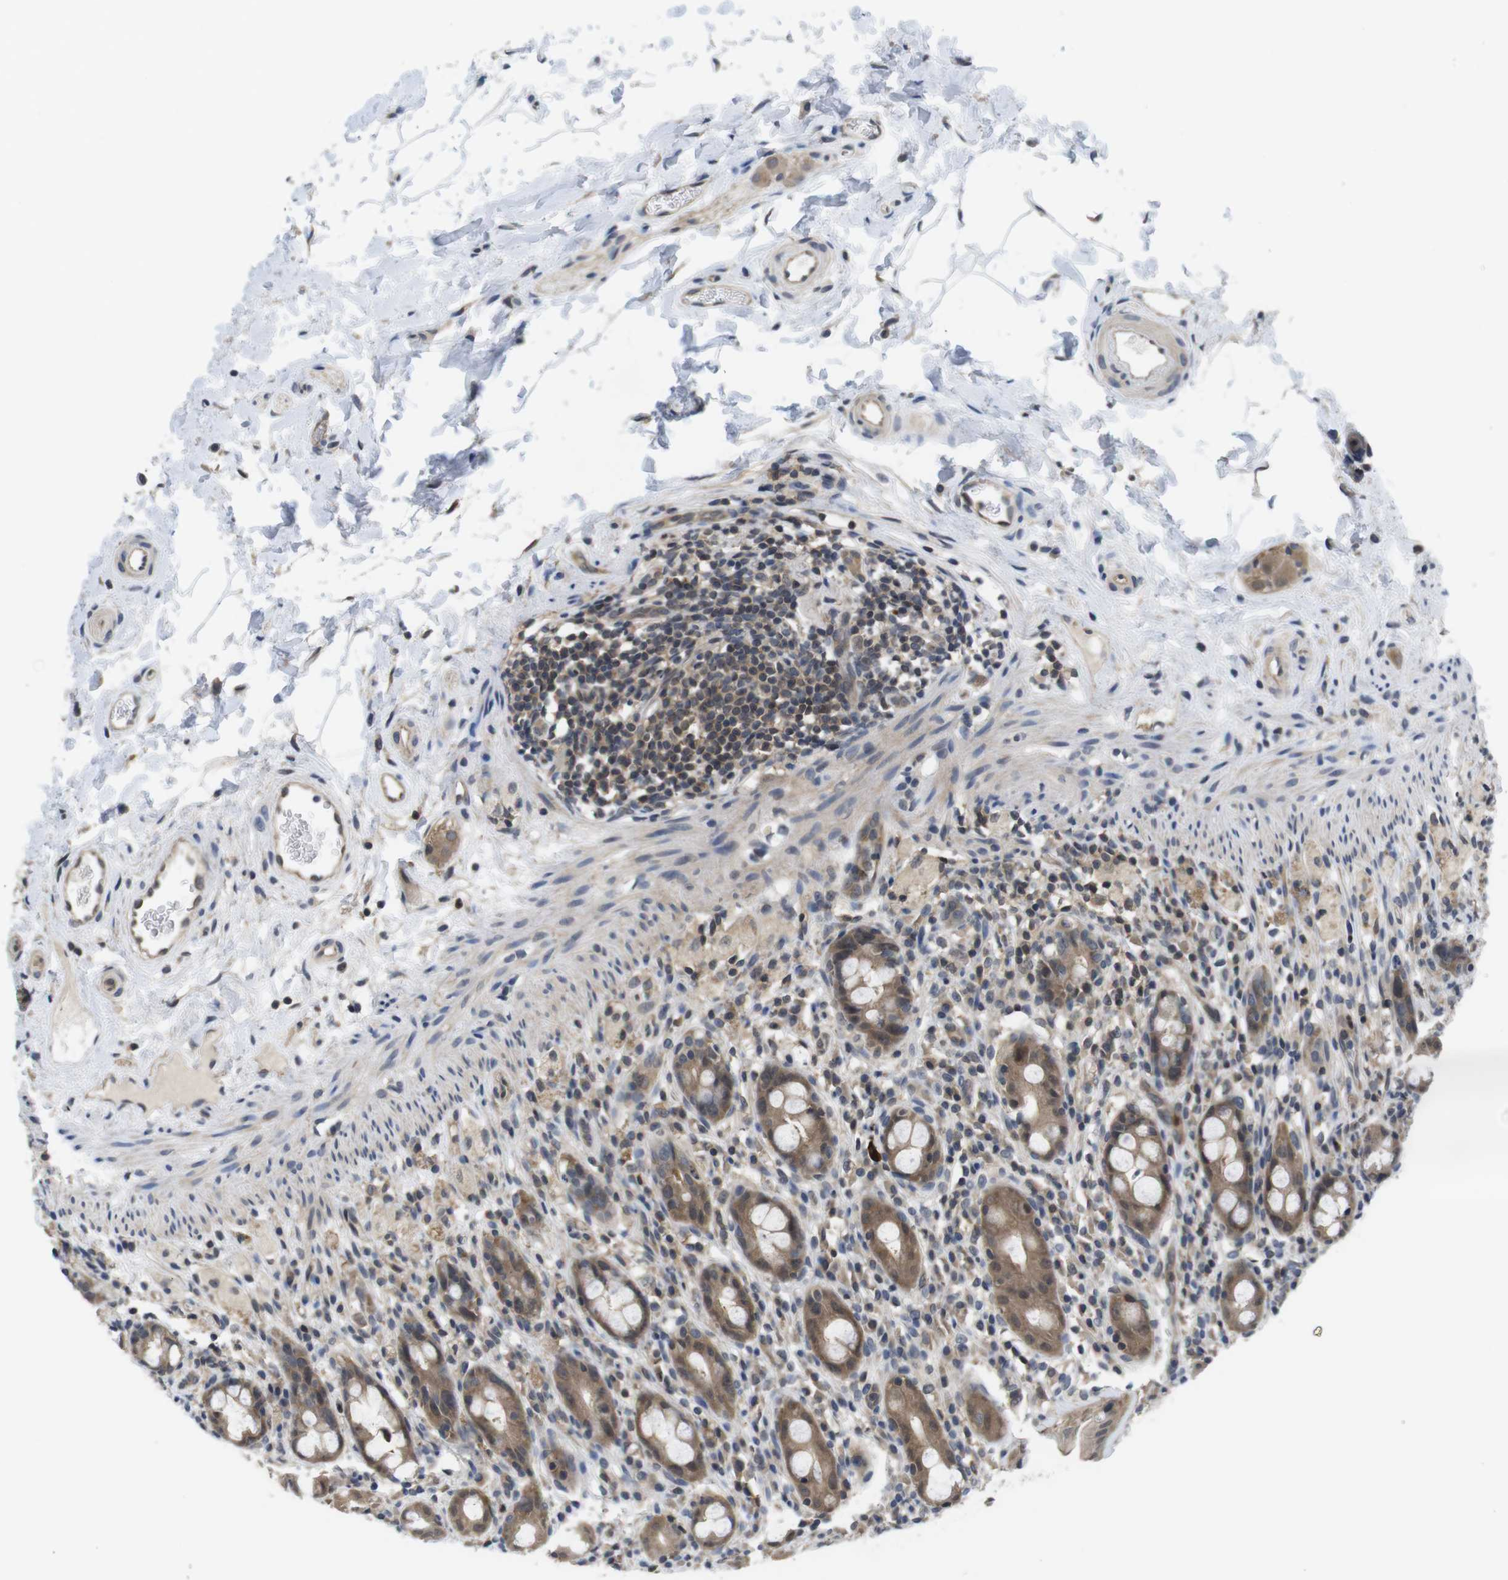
{"staining": {"intensity": "moderate", "quantity": ">75%", "location": "cytoplasmic/membranous"}, "tissue": "rectum", "cell_type": "Glandular cells", "image_type": "normal", "snomed": [{"axis": "morphology", "description": "Normal tissue, NOS"}, {"axis": "topography", "description": "Rectum"}], "caption": "Glandular cells show moderate cytoplasmic/membranous positivity in about >75% of cells in unremarkable rectum. The protein of interest is shown in brown color, while the nuclei are stained blue.", "gene": "FADD", "patient": {"sex": "male", "age": 44}}